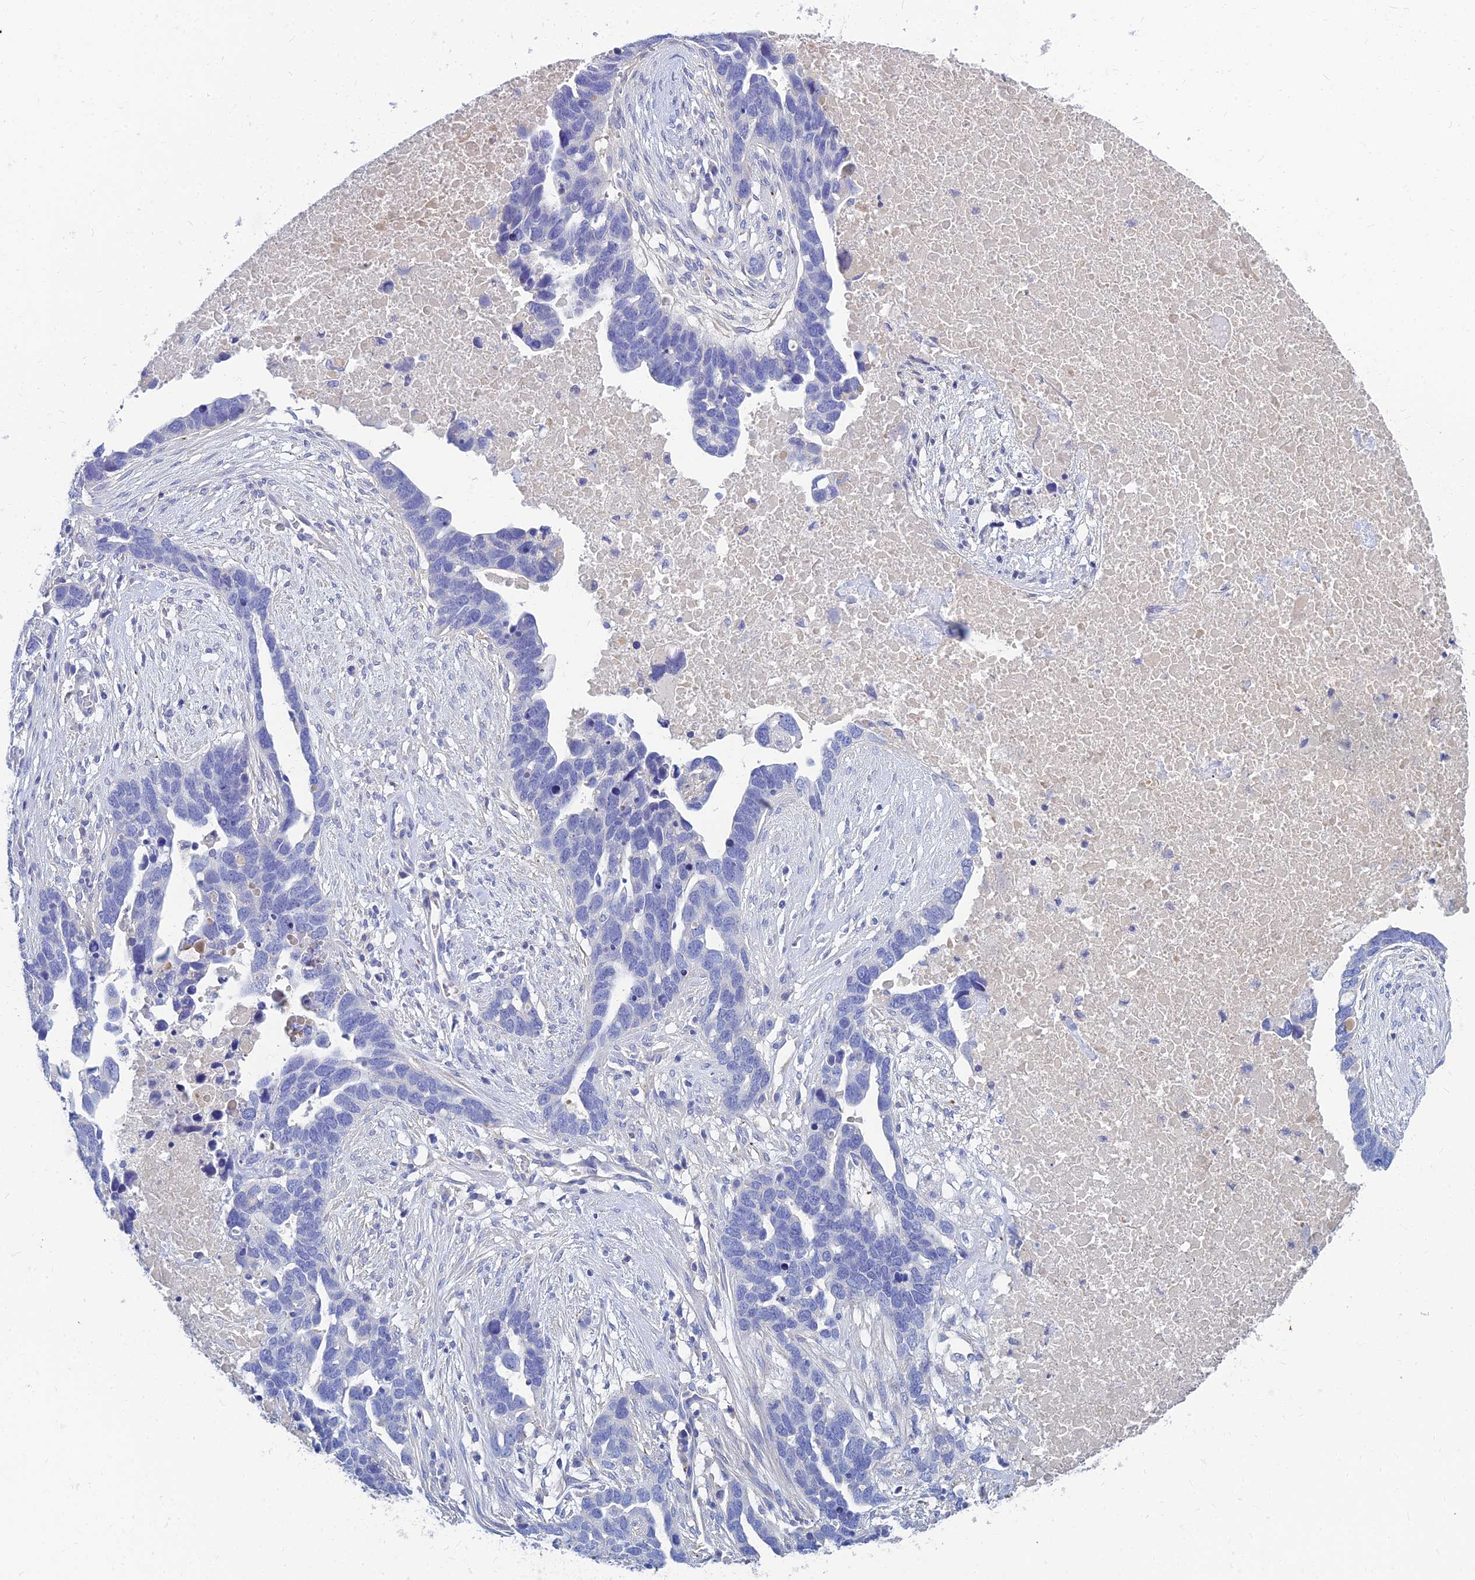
{"staining": {"intensity": "negative", "quantity": "none", "location": "none"}, "tissue": "ovarian cancer", "cell_type": "Tumor cells", "image_type": "cancer", "snomed": [{"axis": "morphology", "description": "Cystadenocarcinoma, serous, NOS"}, {"axis": "topography", "description": "Ovary"}], "caption": "A micrograph of ovarian cancer stained for a protein exhibits no brown staining in tumor cells.", "gene": "ZNF552", "patient": {"sex": "female", "age": 54}}